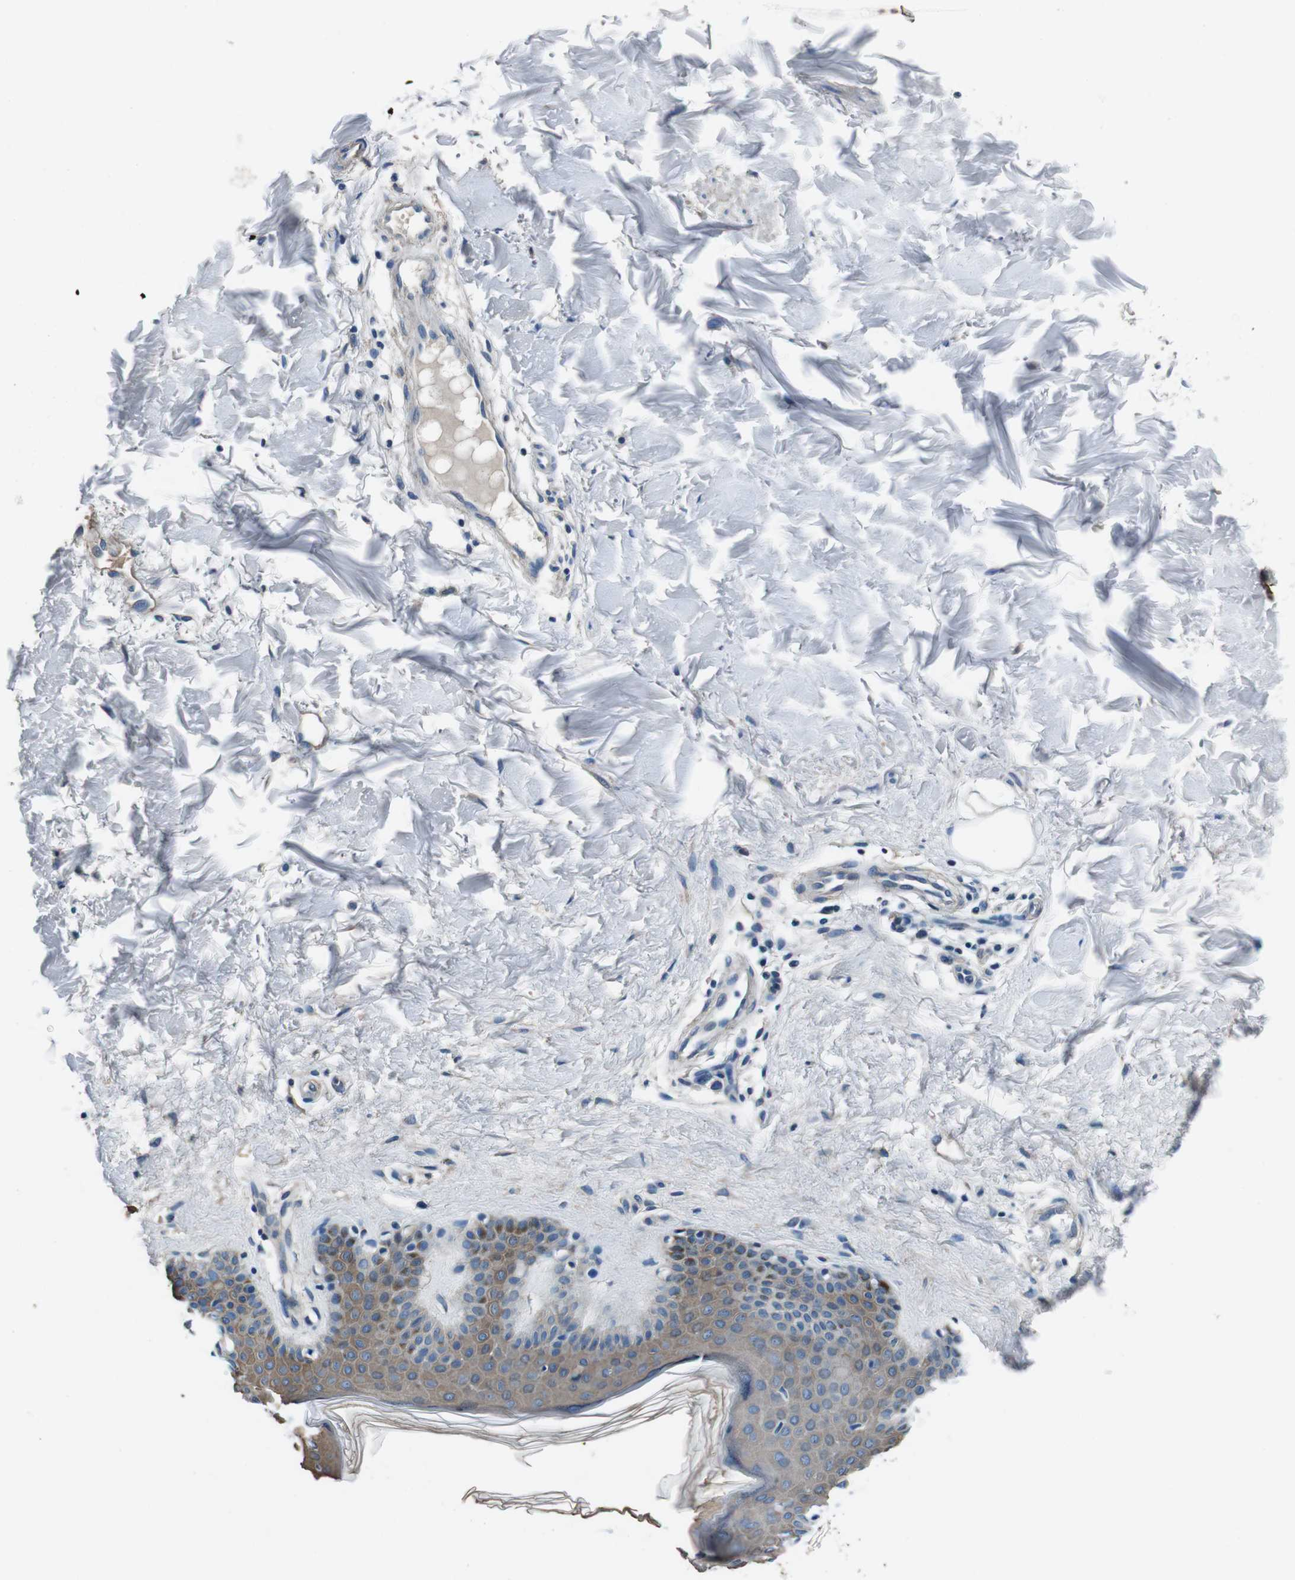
{"staining": {"intensity": "weak", "quantity": ">75%", "location": "cytoplasmic/membranous"}, "tissue": "skin", "cell_type": "Fibroblasts", "image_type": "normal", "snomed": [{"axis": "morphology", "description": "Normal tissue, NOS"}, {"axis": "topography", "description": "Skin"}], "caption": "This is a histology image of immunohistochemistry staining of normal skin, which shows weak expression in the cytoplasmic/membranous of fibroblasts.", "gene": "CASQ1", "patient": {"sex": "male", "age": 67}}